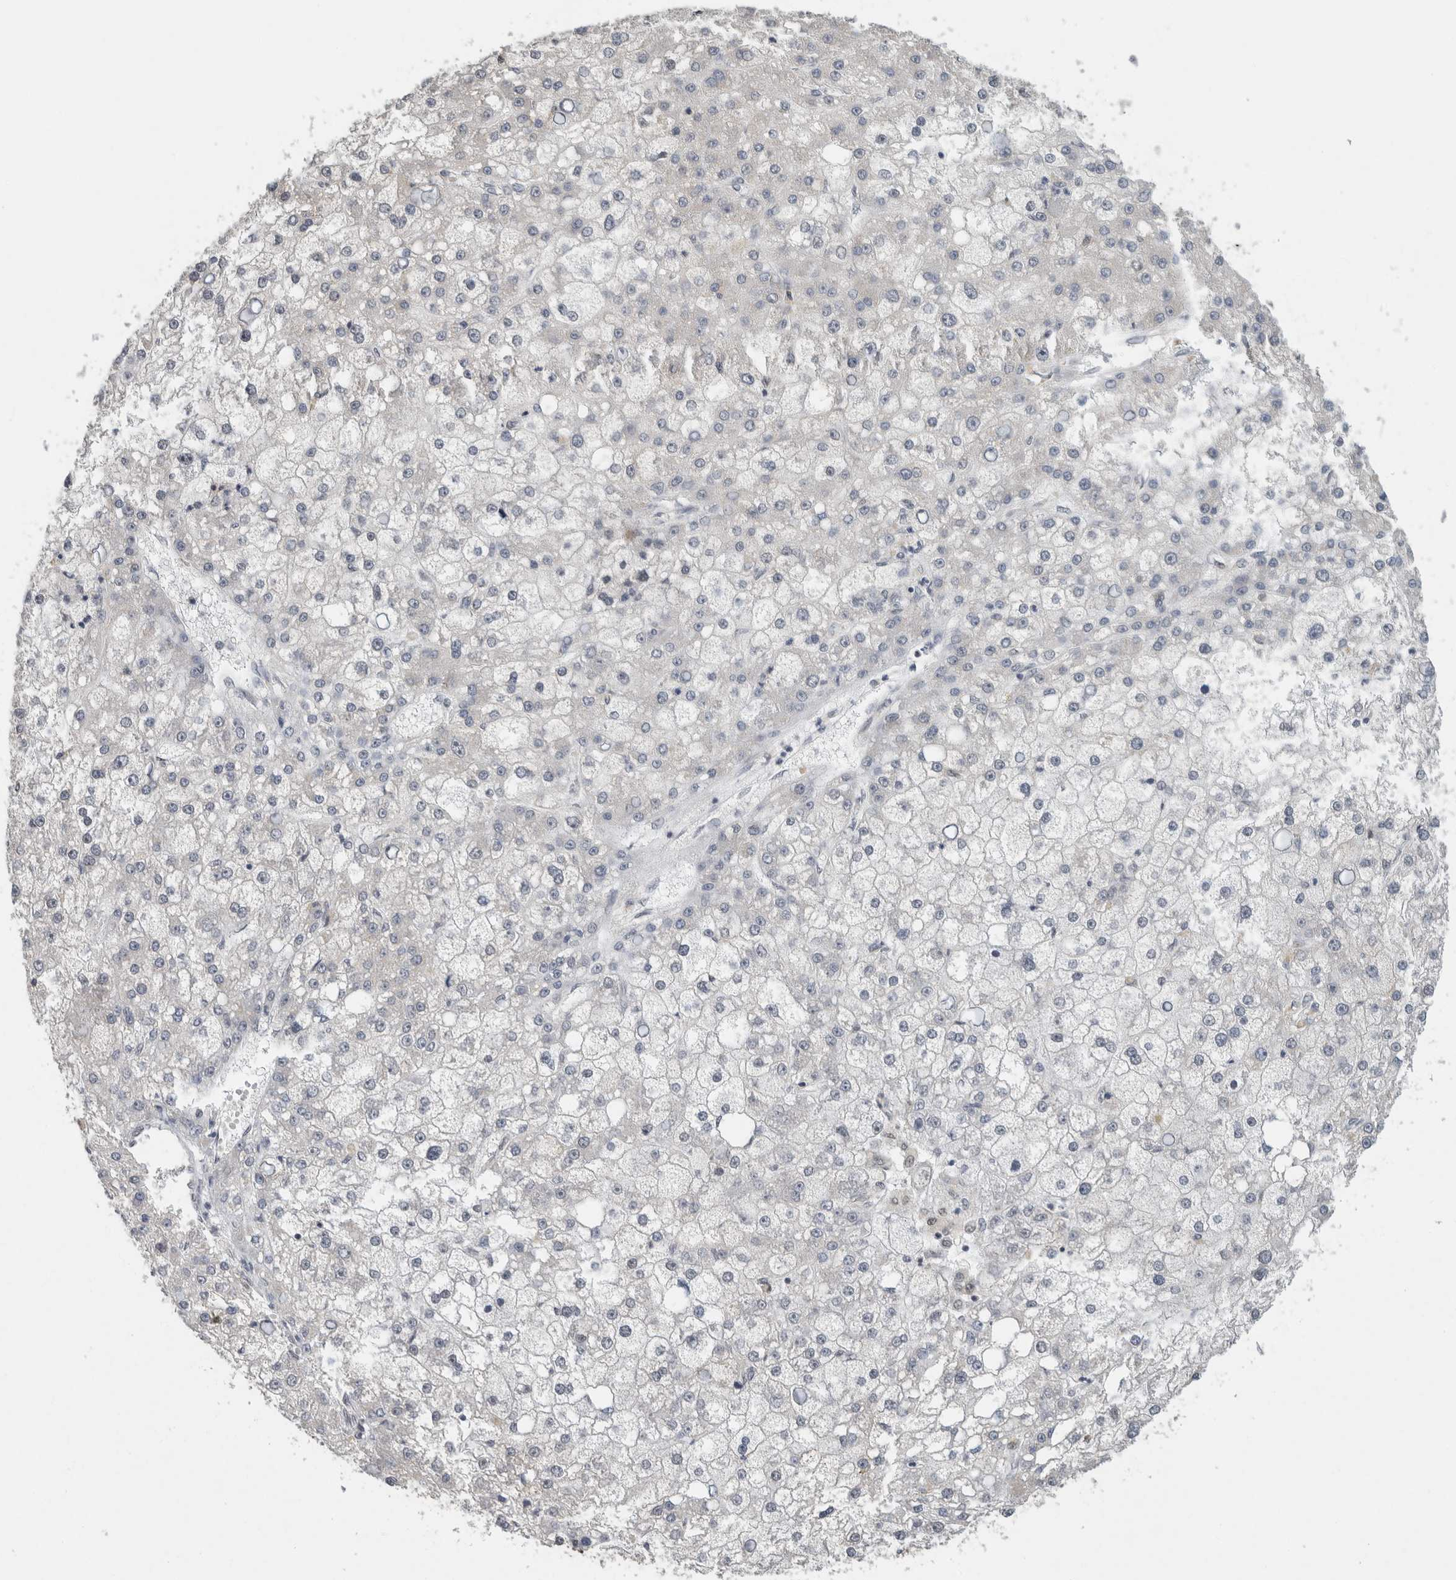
{"staining": {"intensity": "negative", "quantity": "none", "location": "none"}, "tissue": "liver cancer", "cell_type": "Tumor cells", "image_type": "cancer", "snomed": [{"axis": "morphology", "description": "Carcinoma, Hepatocellular, NOS"}, {"axis": "topography", "description": "Liver"}], "caption": "Immunohistochemistry (IHC) of liver hepatocellular carcinoma displays no staining in tumor cells.", "gene": "DDX42", "patient": {"sex": "male", "age": 67}}